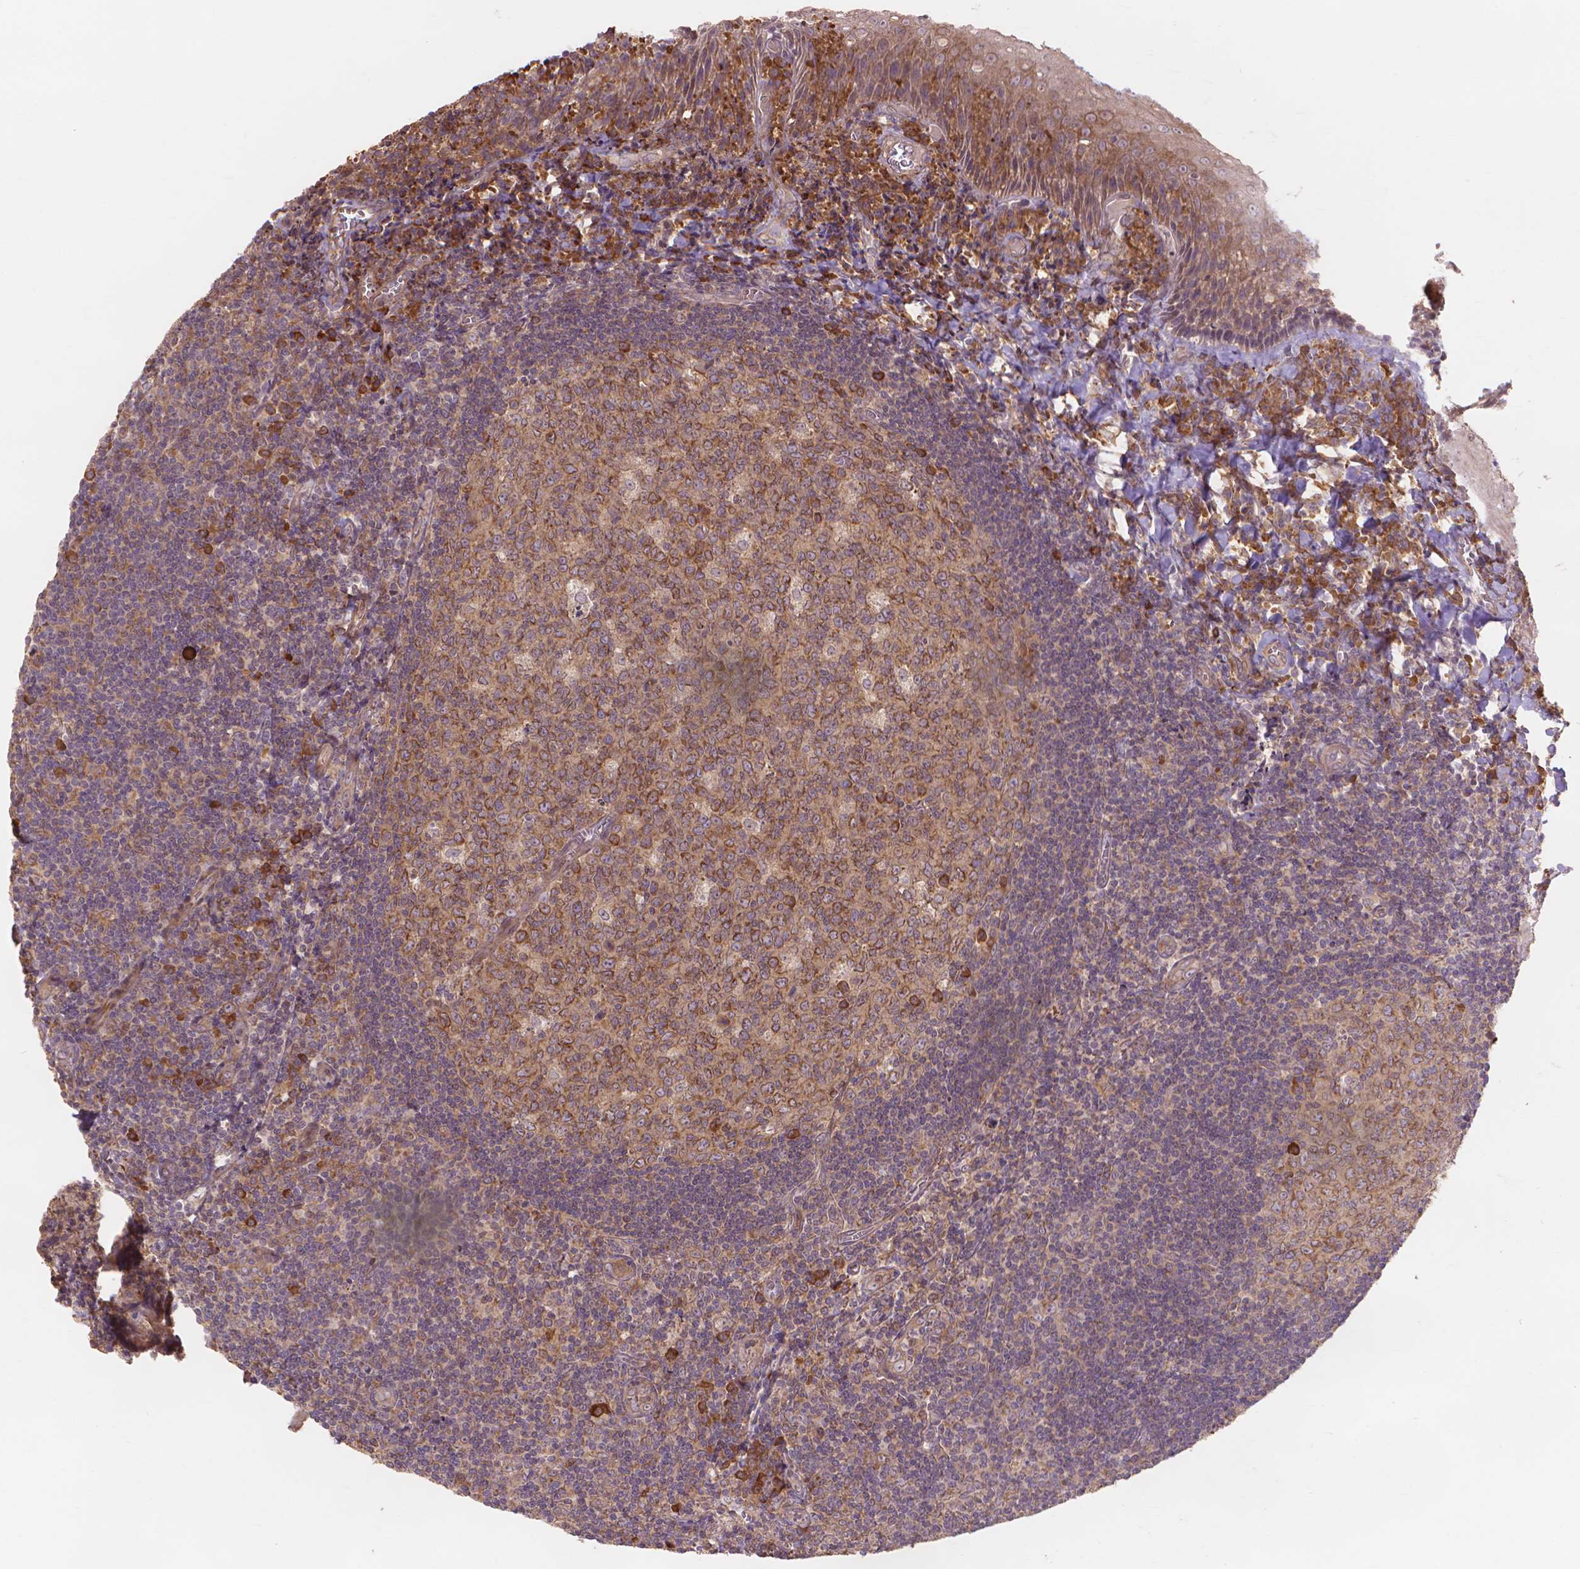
{"staining": {"intensity": "moderate", "quantity": ">75%", "location": "cytoplasmic/membranous"}, "tissue": "tonsil", "cell_type": "Germinal center cells", "image_type": "normal", "snomed": [{"axis": "morphology", "description": "Normal tissue, NOS"}, {"axis": "morphology", "description": "Inflammation, NOS"}, {"axis": "topography", "description": "Tonsil"}], "caption": "Moderate cytoplasmic/membranous protein expression is appreciated in approximately >75% of germinal center cells in tonsil. The protein is shown in brown color, while the nuclei are stained blue.", "gene": "TAB2", "patient": {"sex": "female", "age": 31}}